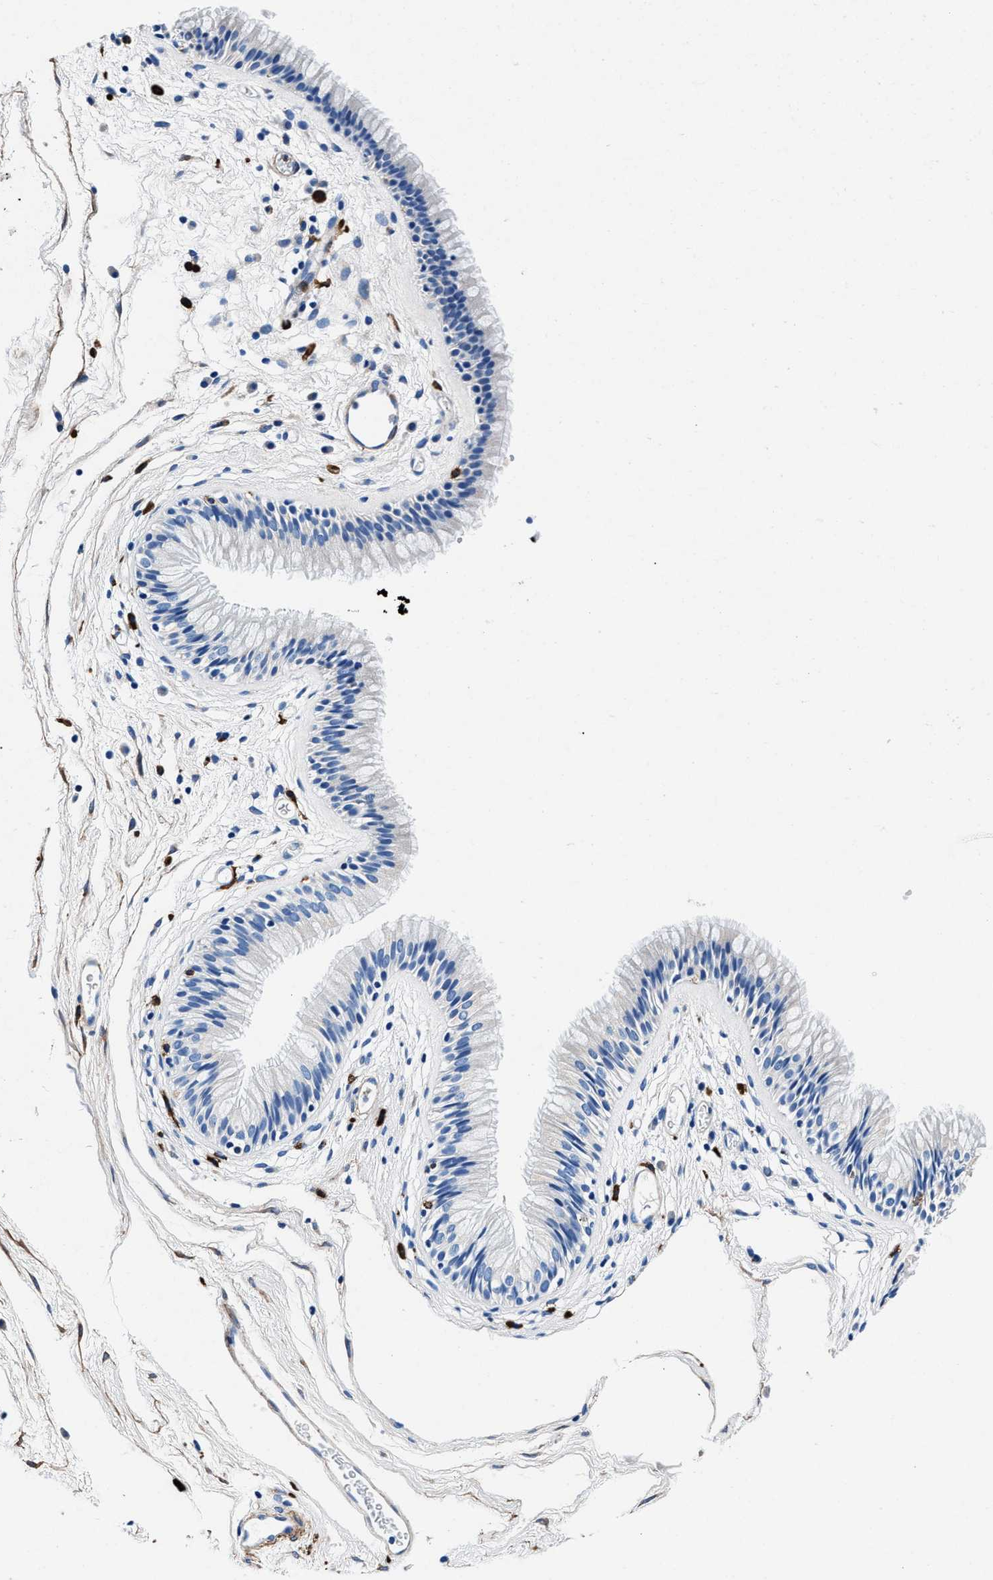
{"staining": {"intensity": "negative", "quantity": "none", "location": "none"}, "tissue": "nasopharynx", "cell_type": "Respiratory epithelial cells", "image_type": "normal", "snomed": [{"axis": "morphology", "description": "Normal tissue, NOS"}, {"axis": "morphology", "description": "Inflammation, NOS"}, {"axis": "topography", "description": "Nasopharynx"}], "caption": "IHC photomicrograph of unremarkable nasopharynx stained for a protein (brown), which shows no staining in respiratory epithelial cells. (Immunohistochemistry (ihc), brightfield microscopy, high magnification).", "gene": "TEX261", "patient": {"sex": "male", "age": 48}}